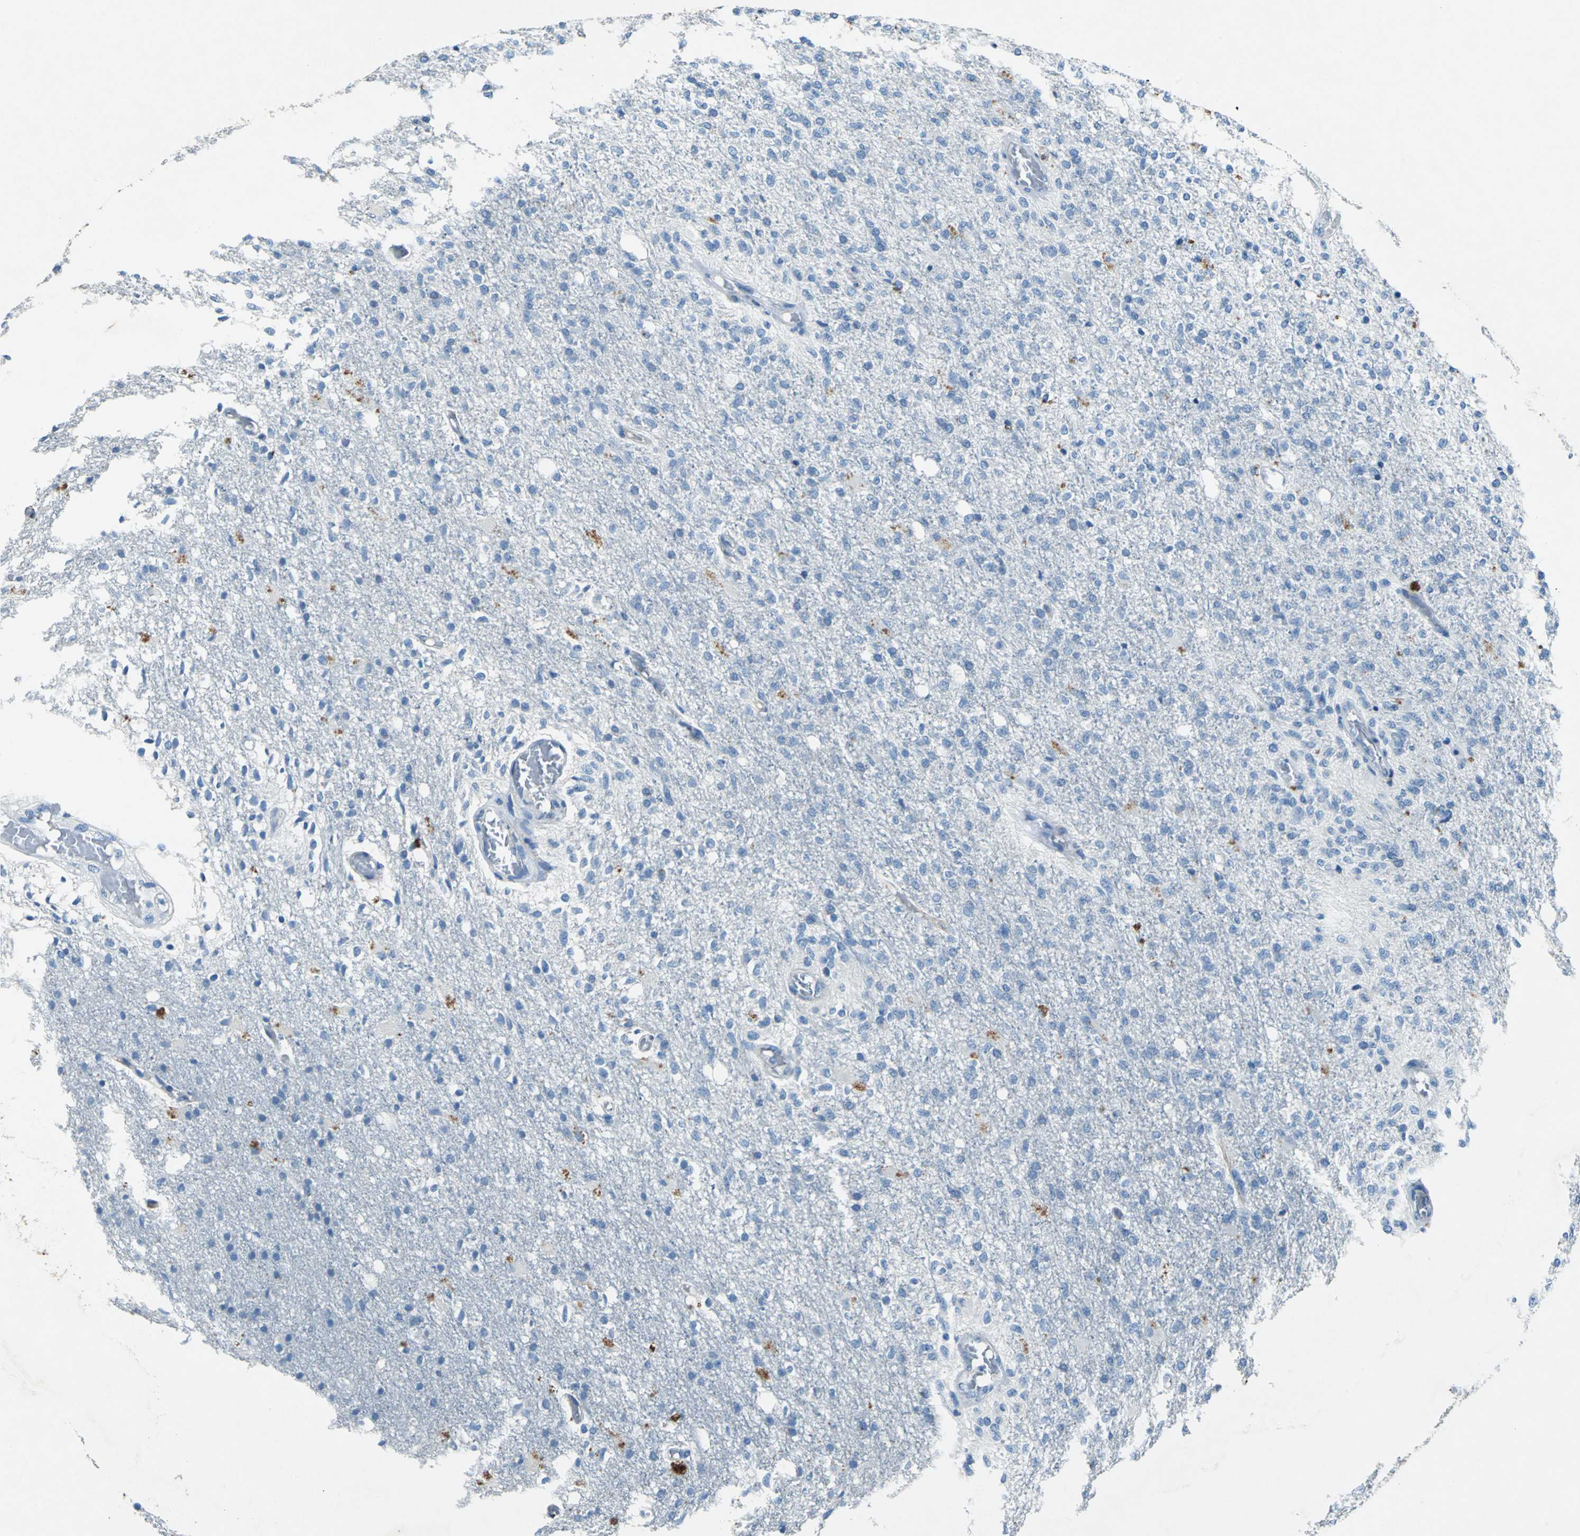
{"staining": {"intensity": "negative", "quantity": "none", "location": "none"}, "tissue": "glioma", "cell_type": "Tumor cells", "image_type": "cancer", "snomed": [{"axis": "morphology", "description": "Normal tissue, NOS"}, {"axis": "morphology", "description": "Glioma, malignant, High grade"}, {"axis": "topography", "description": "Cerebral cortex"}], "caption": "An immunohistochemistry image of glioma is shown. There is no staining in tumor cells of glioma. (DAB (3,3'-diaminobenzidine) immunohistochemistry (IHC) visualized using brightfield microscopy, high magnification).", "gene": "RPS13", "patient": {"sex": "male", "age": 77}}